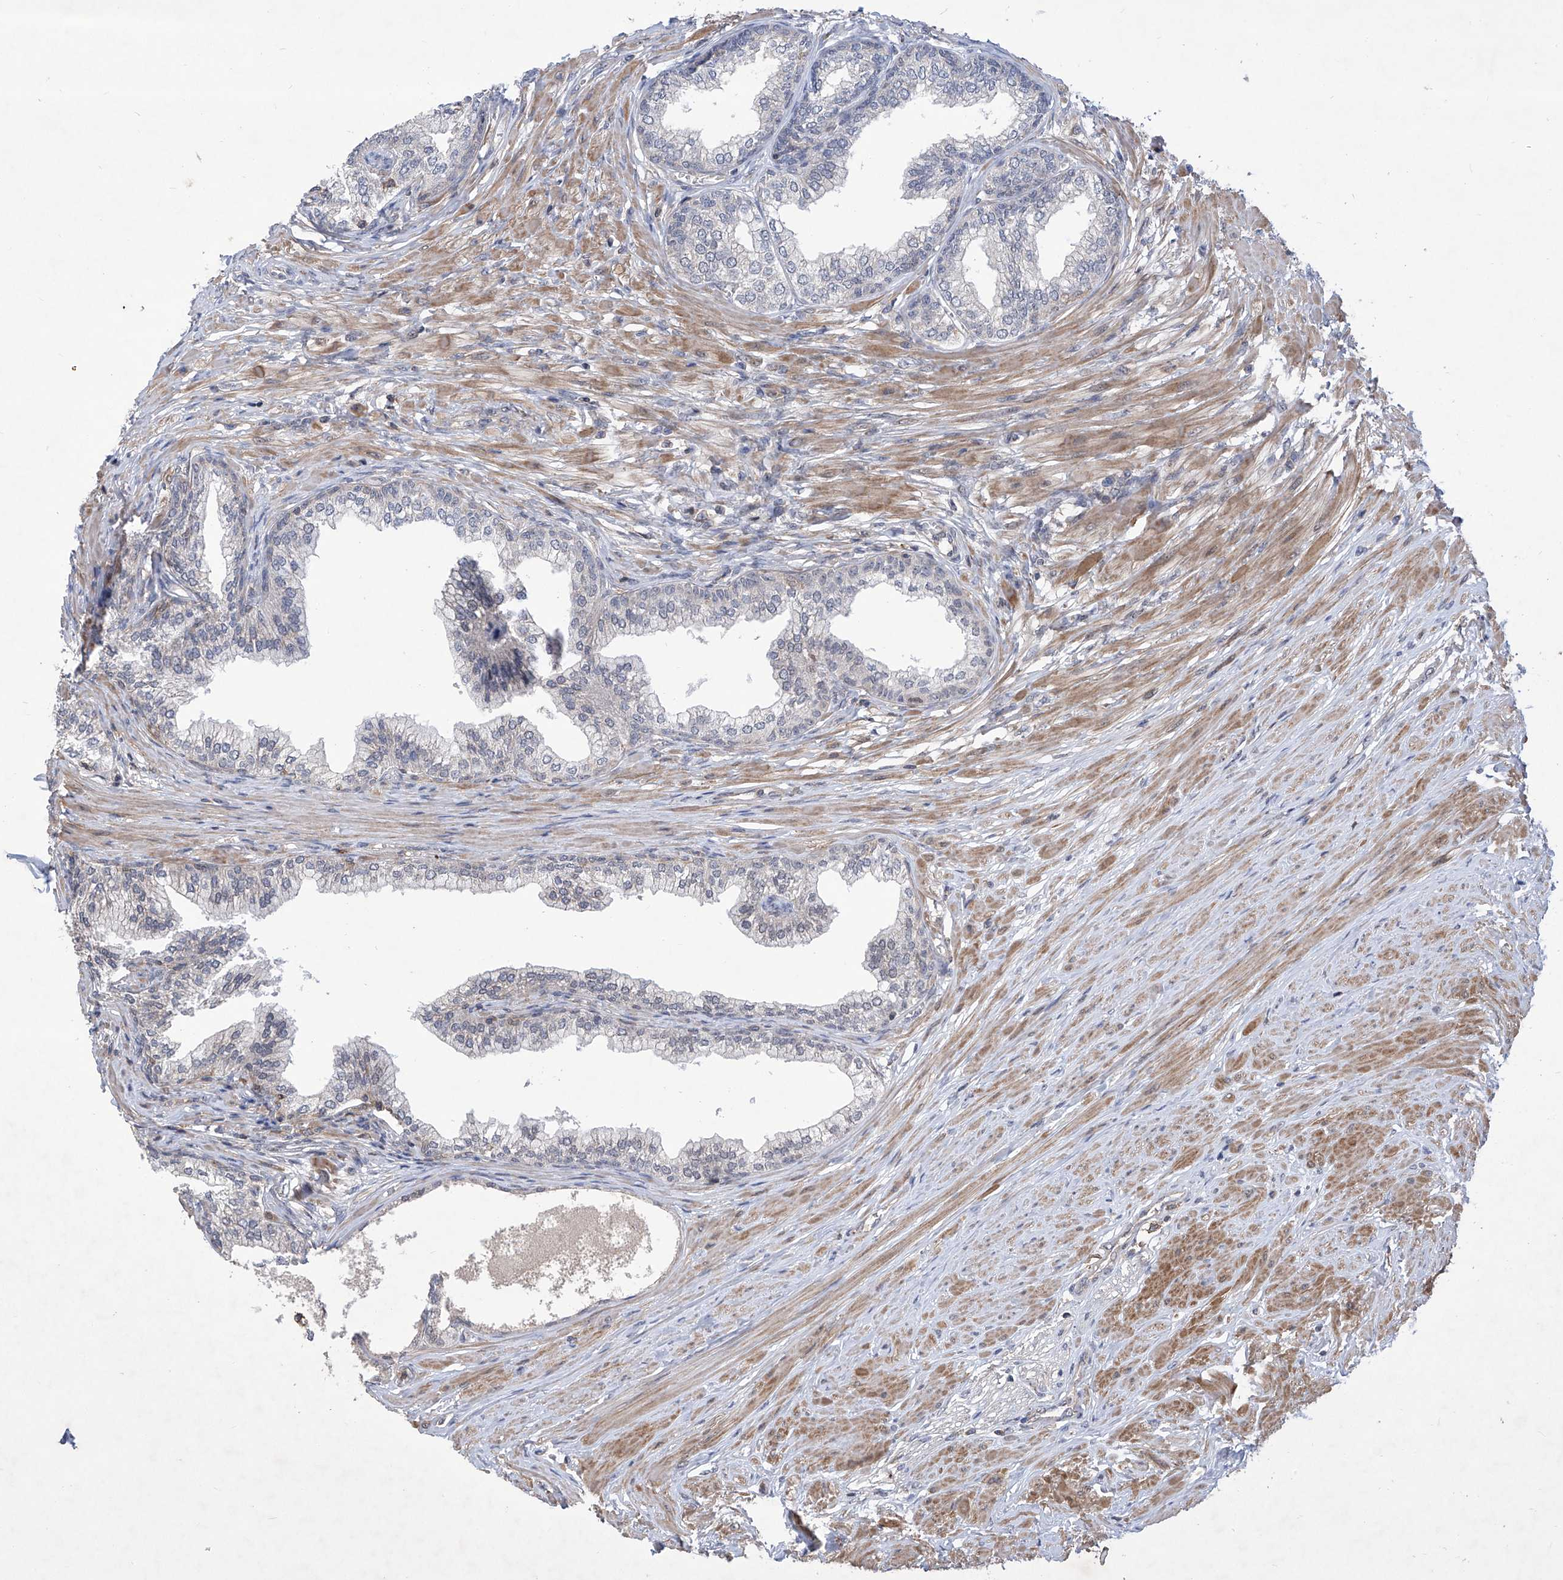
{"staining": {"intensity": "weak", "quantity": "<25%", "location": "cytoplasmic/membranous"}, "tissue": "prostate", "cell_type": "Glandular cells", "image_type": "normal", "snomed": [{"axis": "morphology", "description": "Normal tissue, NOS"}, {"axis": "morphology", "description": "Urothelial carcinoma, Low grade"}, {"axis": "topography", "description": "Urinary bladder"}, {"axis": "topography", "description": "Prostate"}], "caption": "Human prostate stained for a protein using immunohistochemistry displays no expression in glandular cells.", "gene": "KIFC2", "patient": {"sex": "male", "age": 60}}